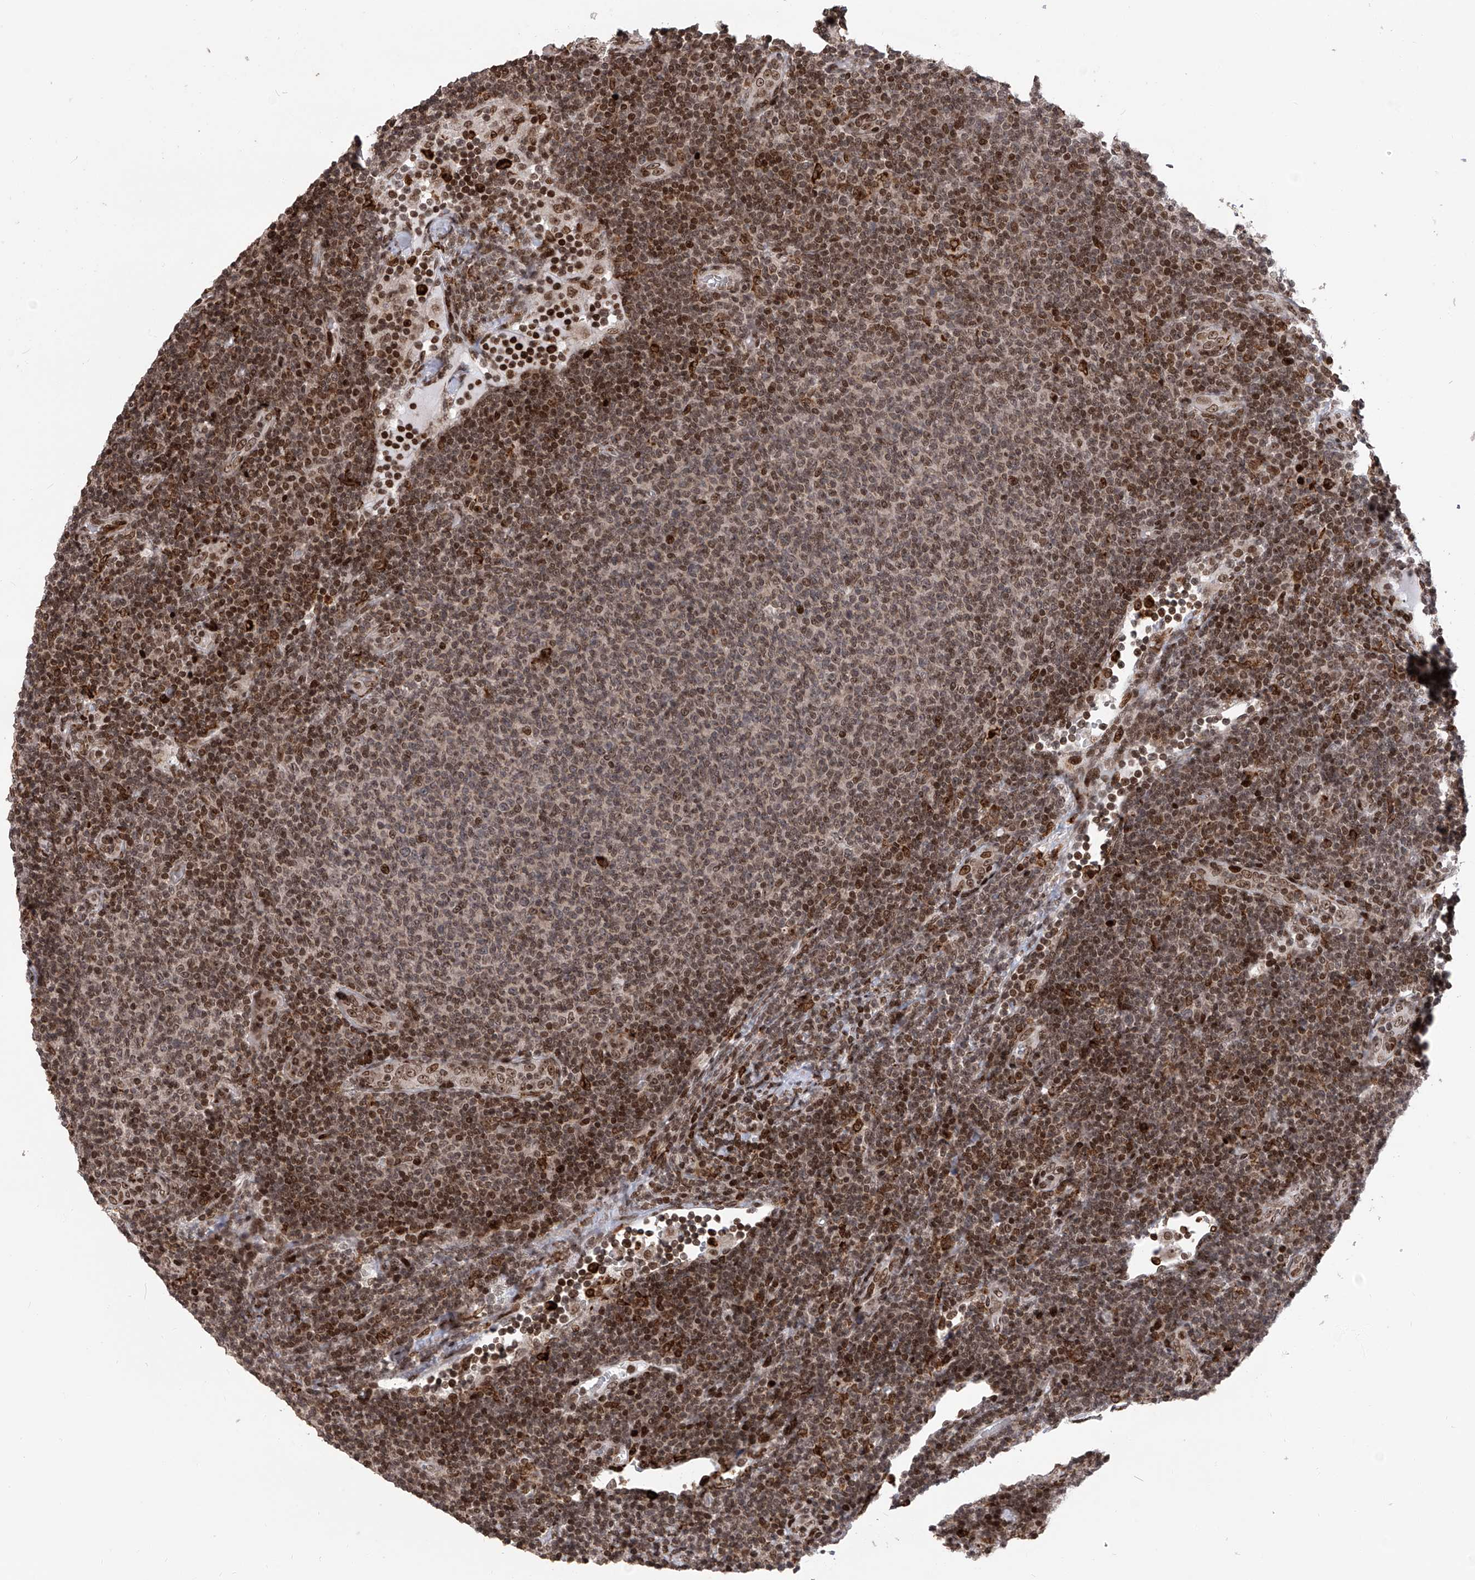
{"staining": {"intensity": "moderate", "quantity": ">75%", "location": "nuclear"}, "tissue": "lymphoma", "cell_type": "Tumor cells", "image_type": "cancer", "snomed": [{"axis": "morphology", "description": "Malignant lymphoma, non-Hodgkin's type, Low grade"}, {"axis": "topography", "description": "Lymph node"}], "caption": "Protein expression analysis of lymphoma shows moderate nuclear expression in approximately >75% of tumor cells.", "gene": "PAK1IP1", "patient": {"sex": "male", "age": 66}}